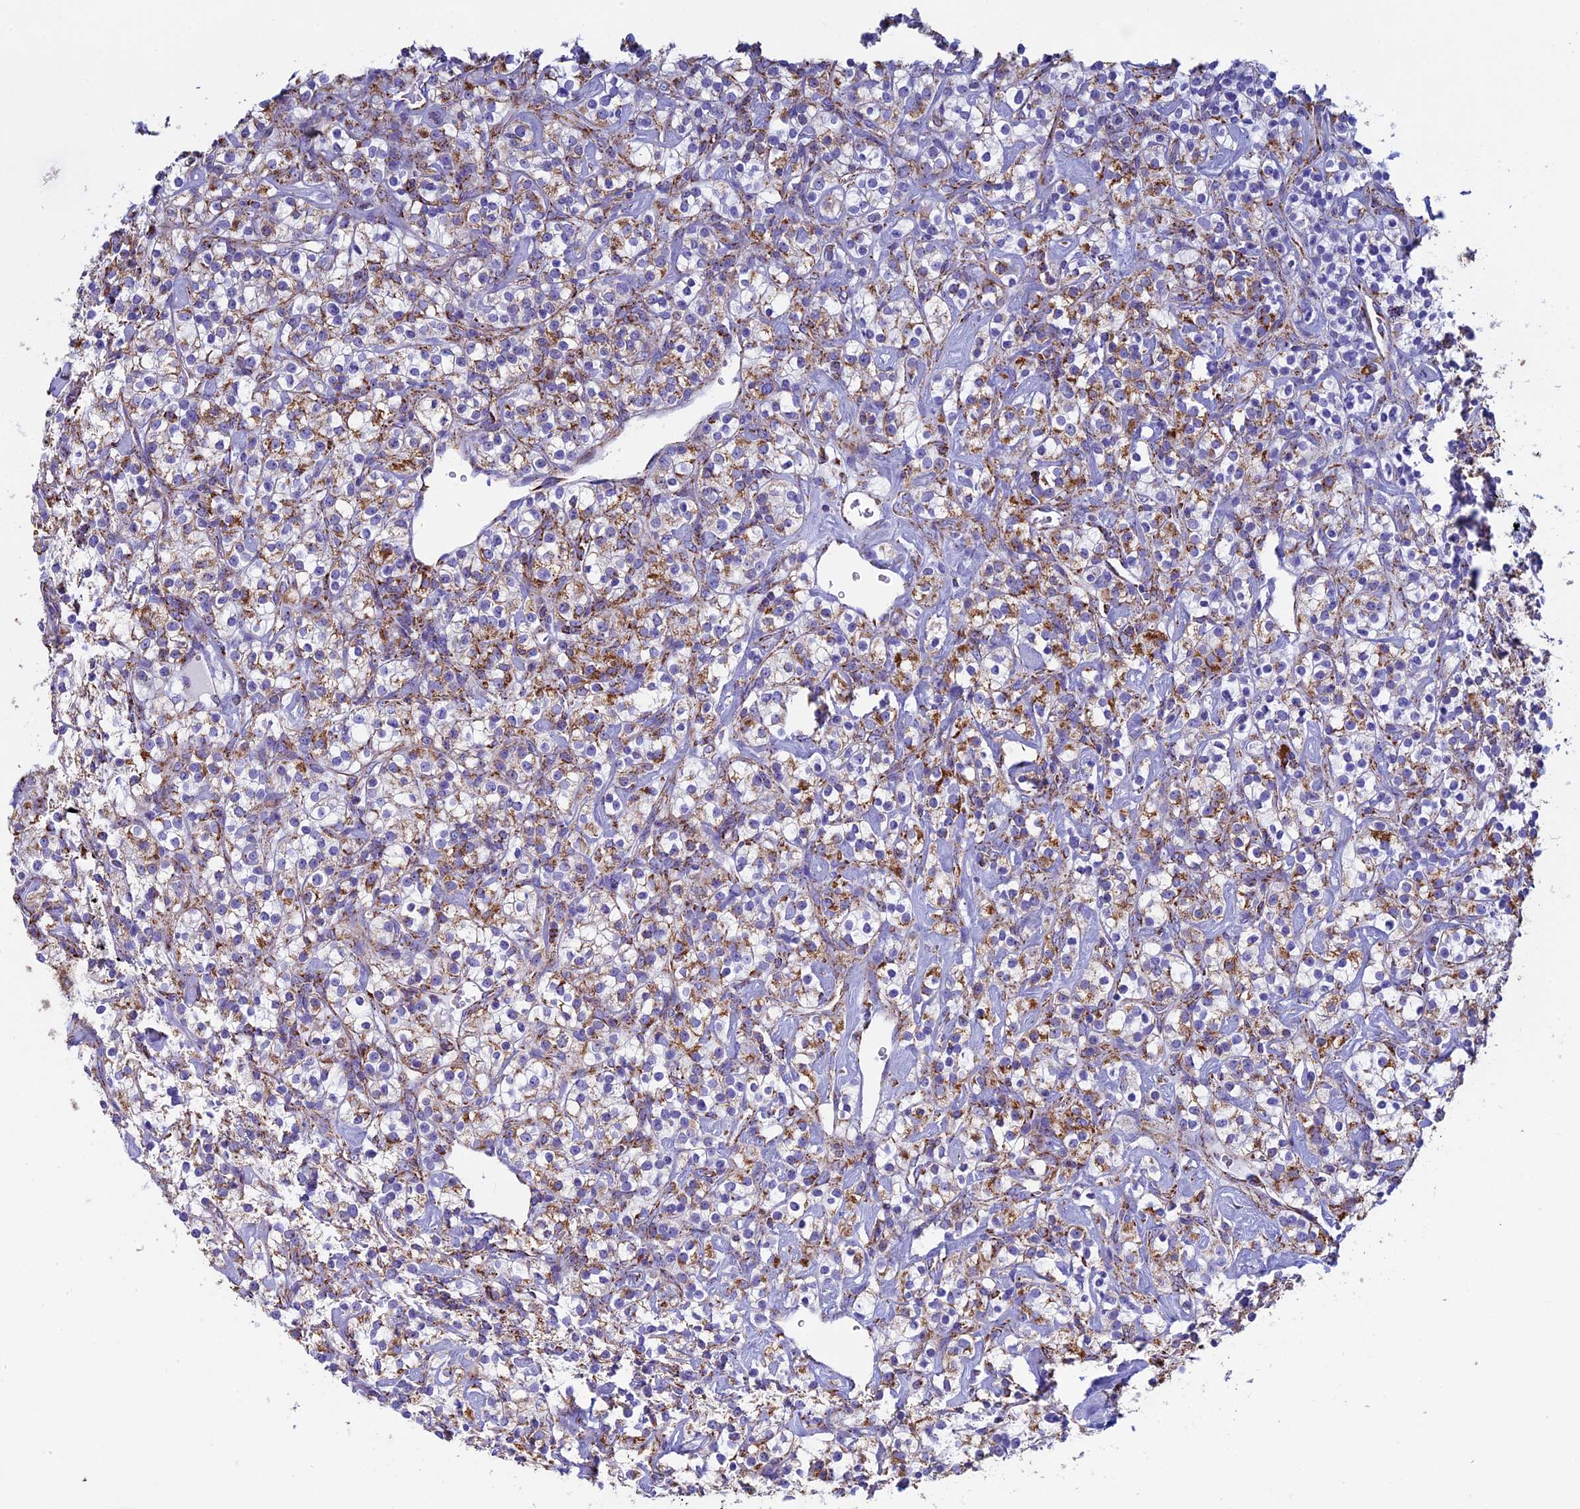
{"staining": {"intensity": "moderate", "quantity": ">75%", "location": "cytoplasmic/membranous"}, "tissue": "renal cancer", "cell_type": "Tumor cells", "image_type": "cancer", "snomed": [{"axis": "morphology", "description": "Adenocarcinoma, NOS"}, {"axis": "topography", "description": "Kidney"}], "caption": "Immunohistochemical staining of adenocarcinoma (renal) shows moderate cytoplasmic/membranous protein positivity in approximately >75% of tumor cells.", "gene": "UQCRFS1", "patient": {"sex": "male", "age": 77}}